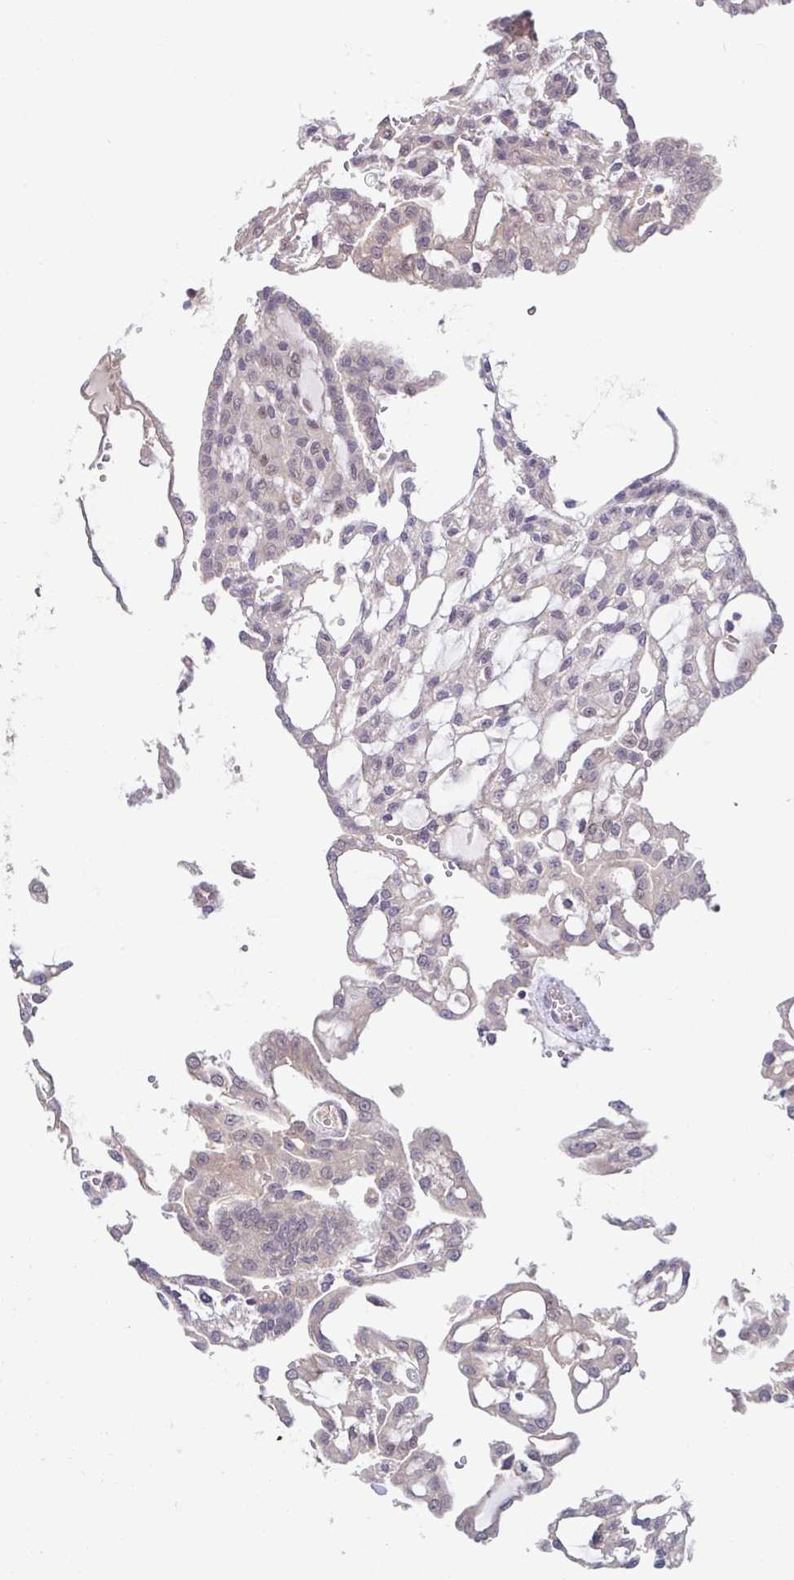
{"staining": {"intensity": "negative", "quantity": "none", "location": "none"}, "tissue": "renal cancer", "cell_type": "Tumor cells", "image_type": "cancer", "snomed": [{"axis": "morphology", "description": "Adenocarcinoma, NOS"}, {"axis": "topography", "description": "Kidney"}], "caption": "This is an immunohistochemistry (IHC) photomicrograph of adenocarcinoma (renal). There is no staining in tumor cells.", "gene": "STYXL1", "patient": {"sex": "male", "age": 63}}